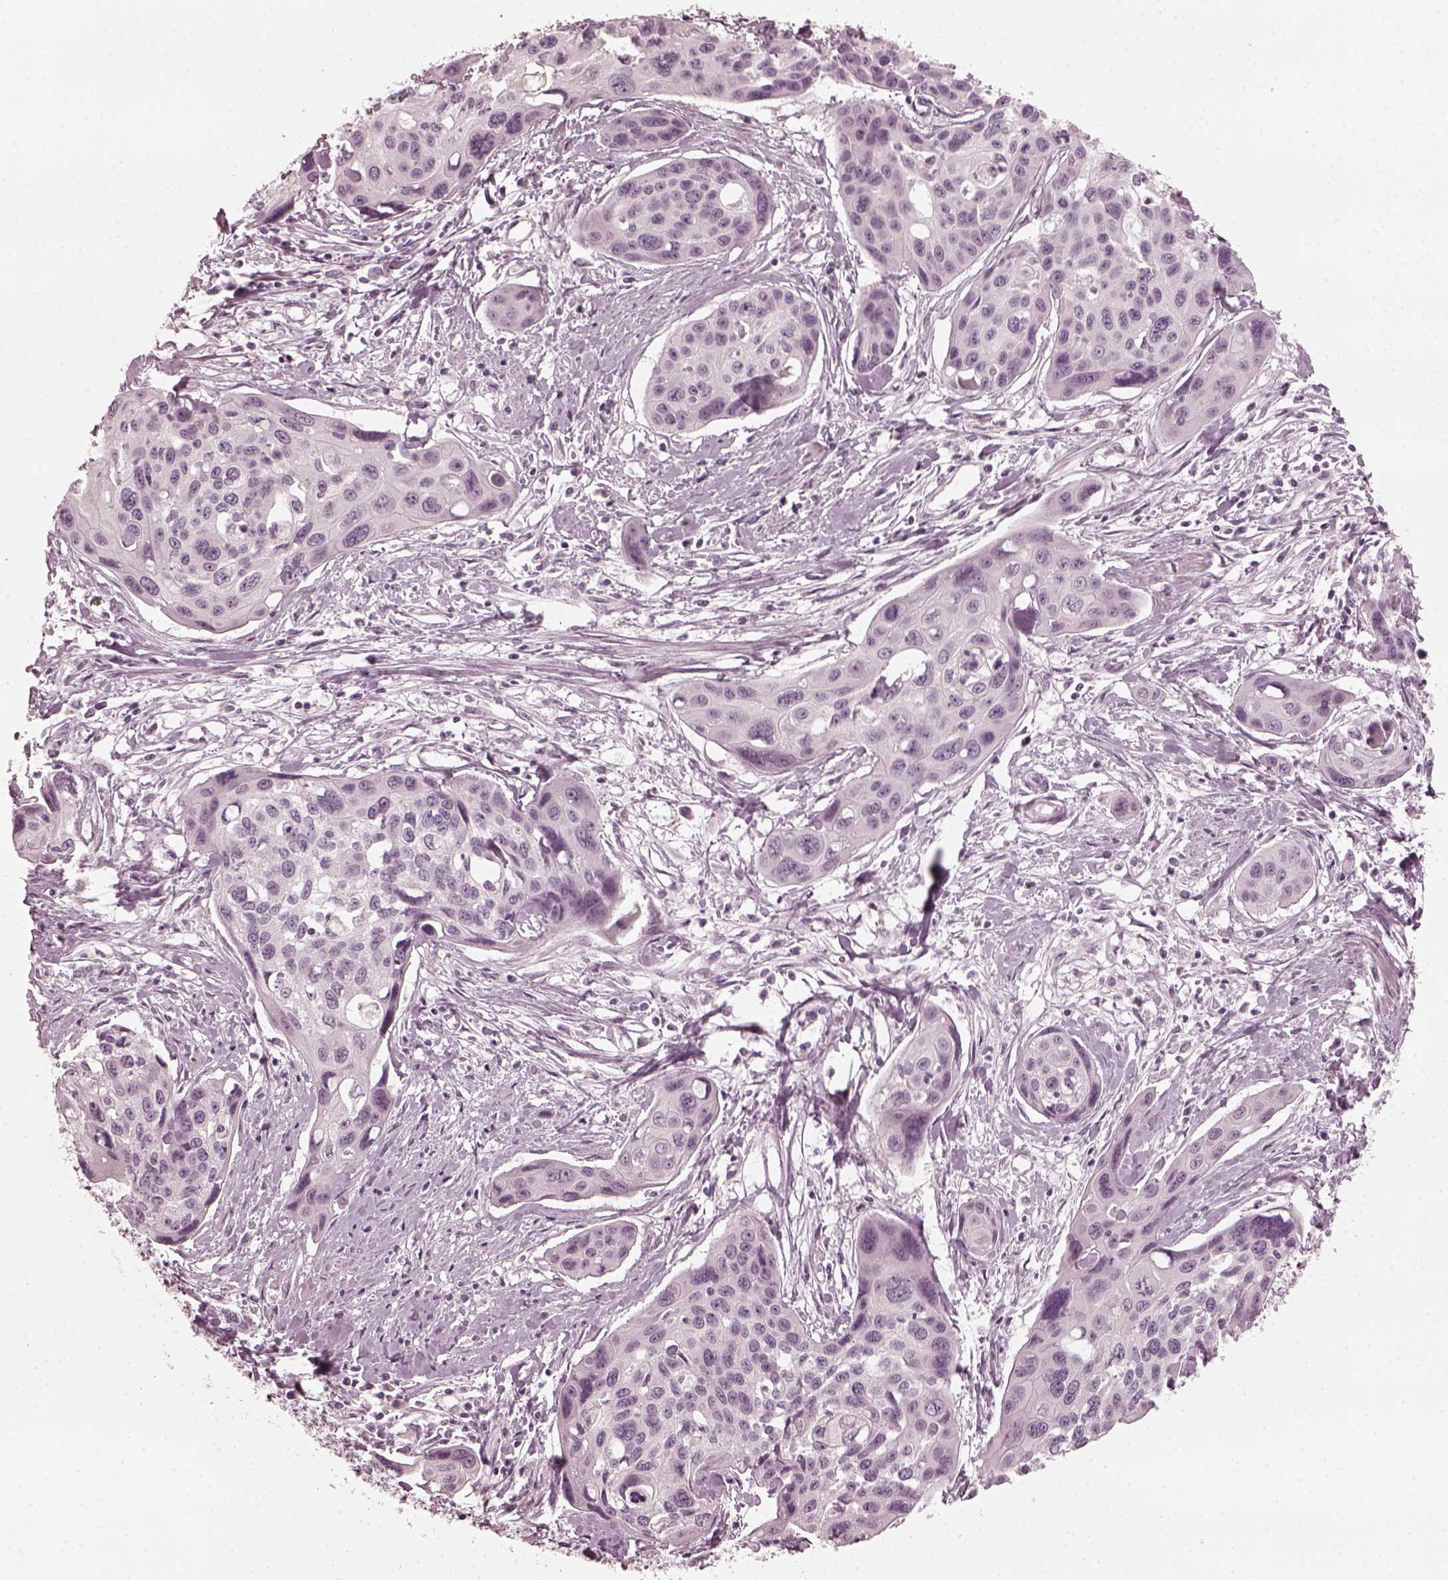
{"staining": {"intensity": "negative", "quantity": "none", "location": "none"}, "tissue": "cervical cancer", "cell_type": "Tumor cells", "image_type": "cancer", "snomed": [{"axis": "morphology", "description": "Squamous cell carcinoma, NOS"}, {"axis": "topography", "description": "Cervix"}], "caption": "Tumor cells are negative for protein expression in human cervical squamous cell carcinoma.", "gene": "CCDC170", "patient": {"sex": "female", "age": 31}}